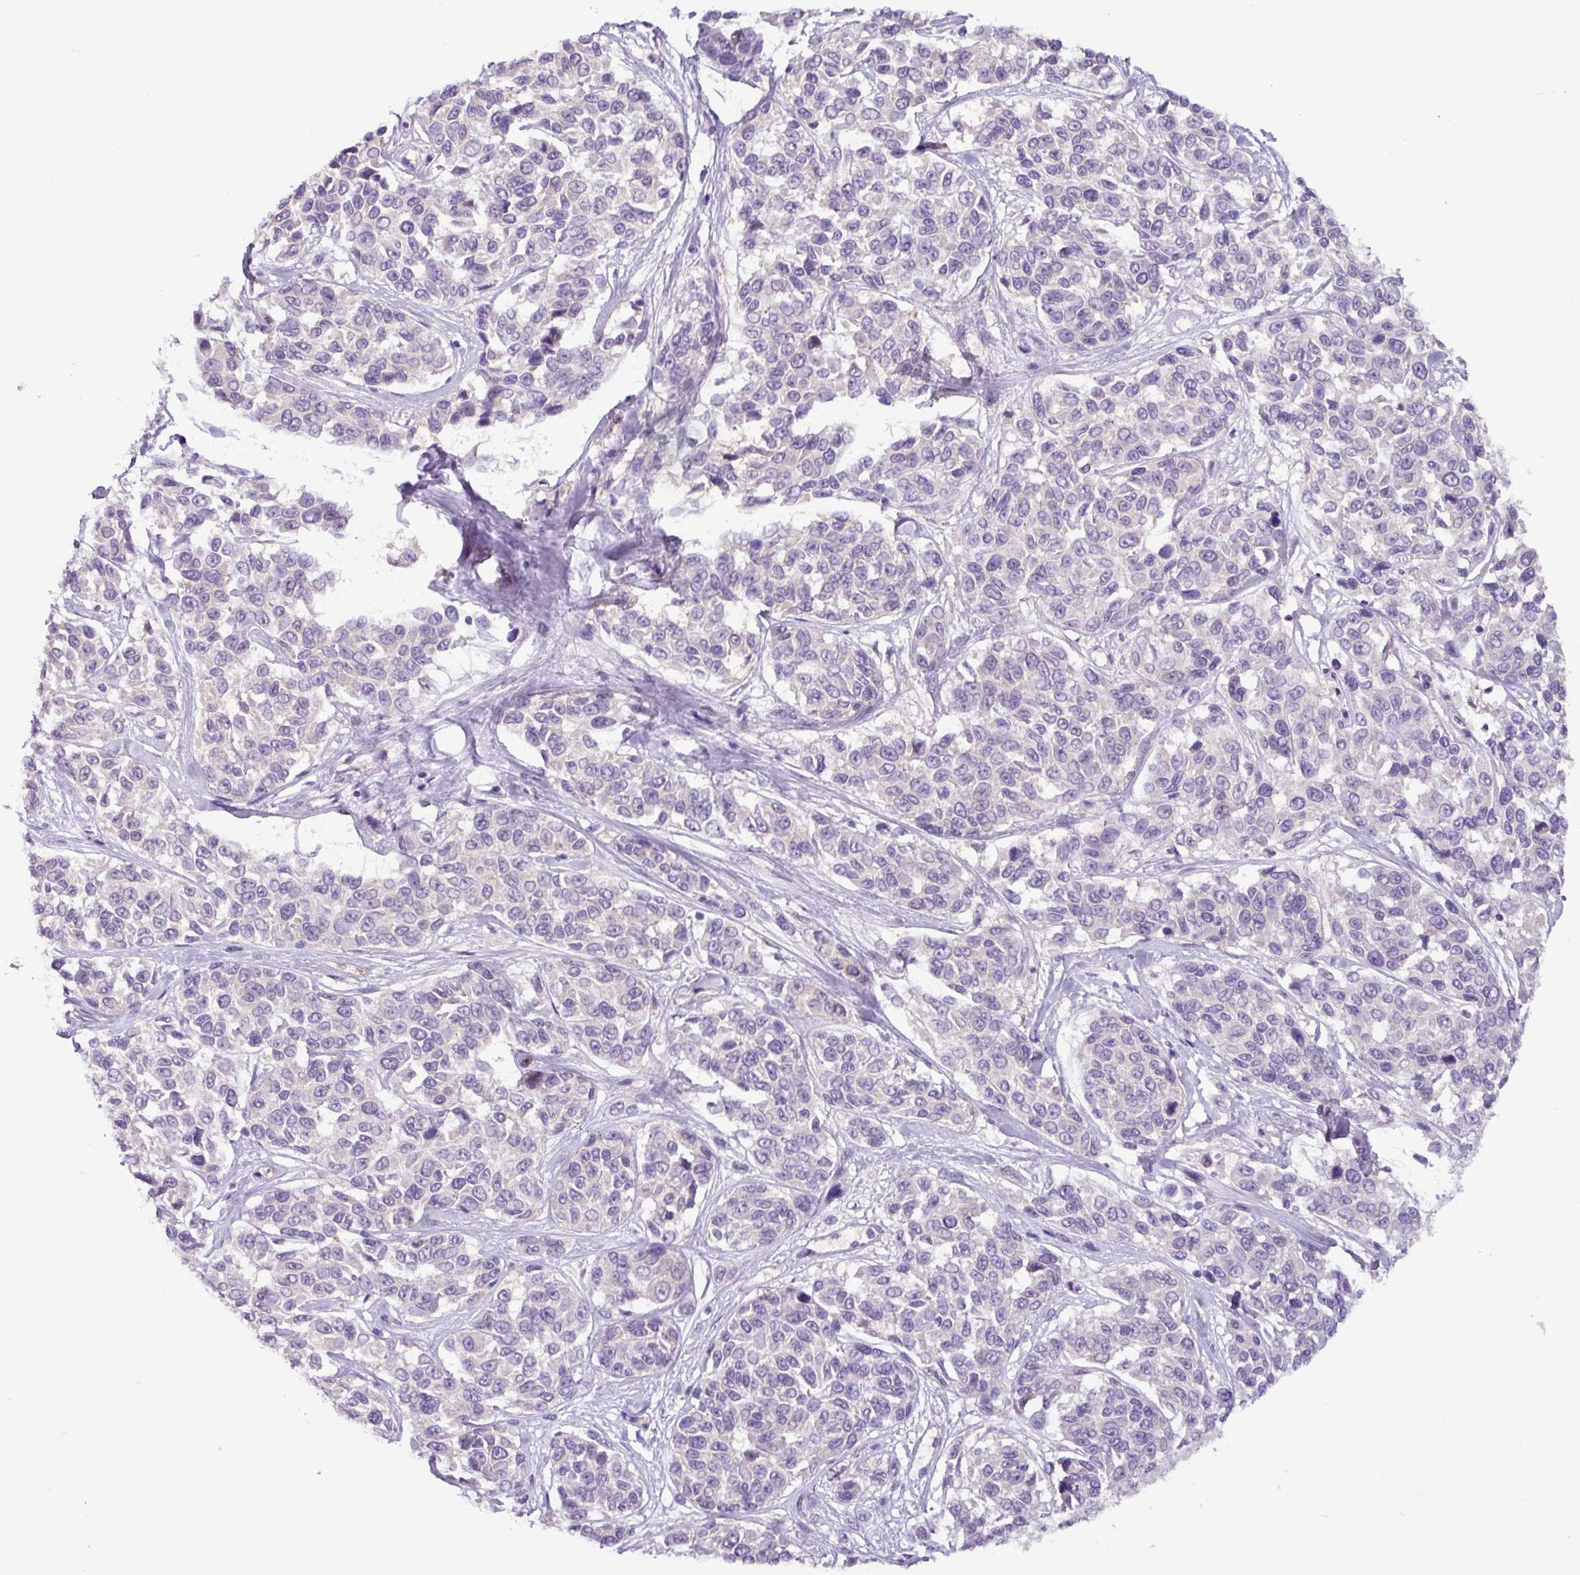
{"staining": {"intensity": "negative", "quantity": "none", "location": "none"}, "tissue": "melanoma", "cell_type": "Tumor cells", "image_type": "cancer", "snomed": [{"axis": "morphology", "description": "Malignant melanoma, NOS"}, {"axis": "topography", "description": "Skin"}], "caption": "Tumor cells show no significant positivity in malignant melanoma.", "gene": "TONSL", "patient": {"sex": "female", "age": 66}}